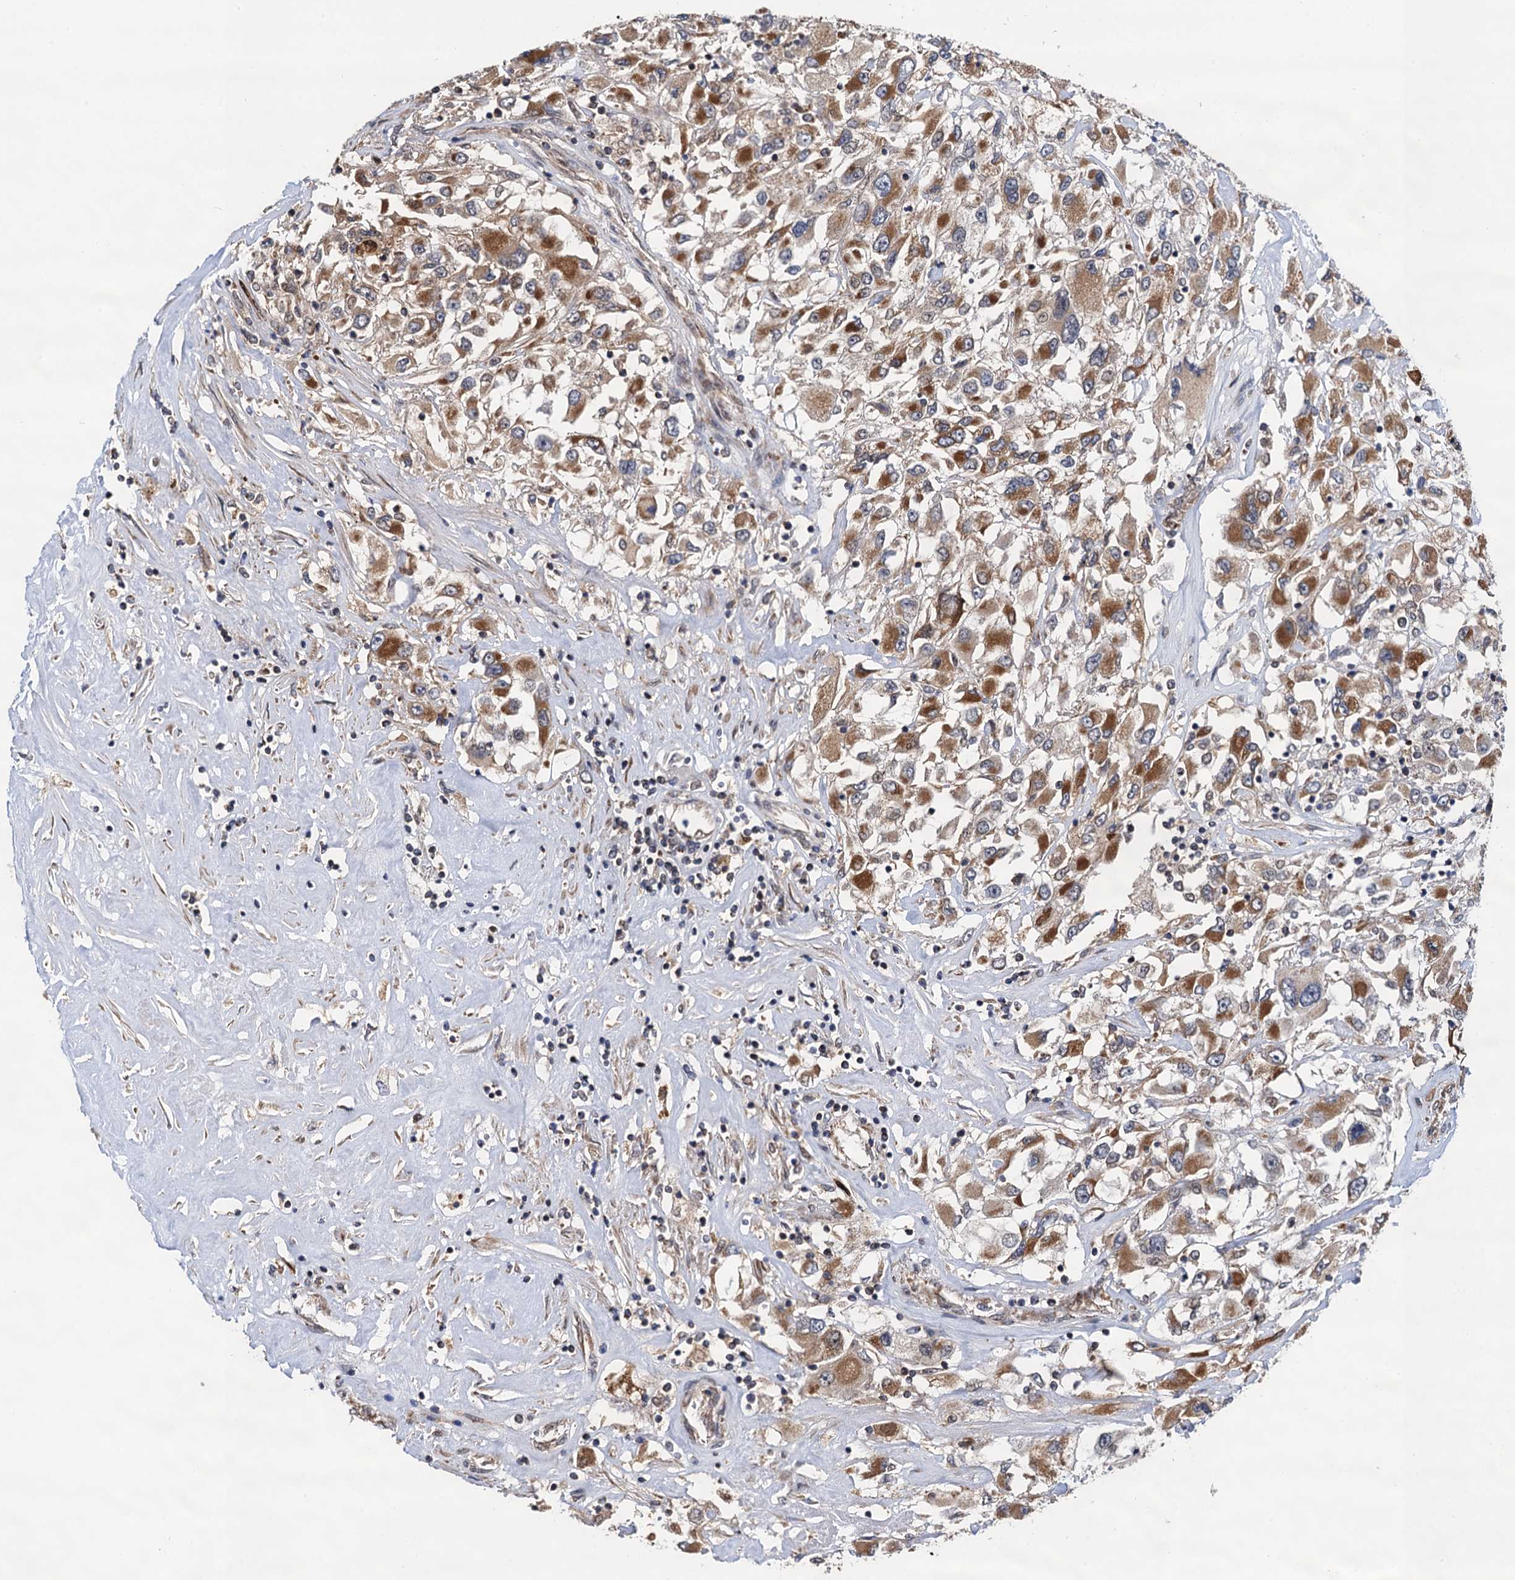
{"staining": {"intensity": "moderate", "quantity": "25%-75%", "location": "cytoplasmic/membranous"}, "tissue": "renal cancer", "cell_type": "Tumor cells", "image_type": "cancer", "snomed": [{"axis": "morphology", "description": "Adenocarcinoma, NOS"}, {"axis": "topography", "description": "Kidney"}], "caption": "DAB (3,3'-diaminobenzidine) immunohistochemical staining of renal cancer (adenocarcinoma) displays moderate cytoplasmic/membranous protein expression in about 25%-75% of tumor cells. Using DAB (brown) and hematoxylin (blue) stains, captured at high magnification using brightfield microscopy.", "gene": "CMPK2", "patient": {"sex": "female", "age": 52}}